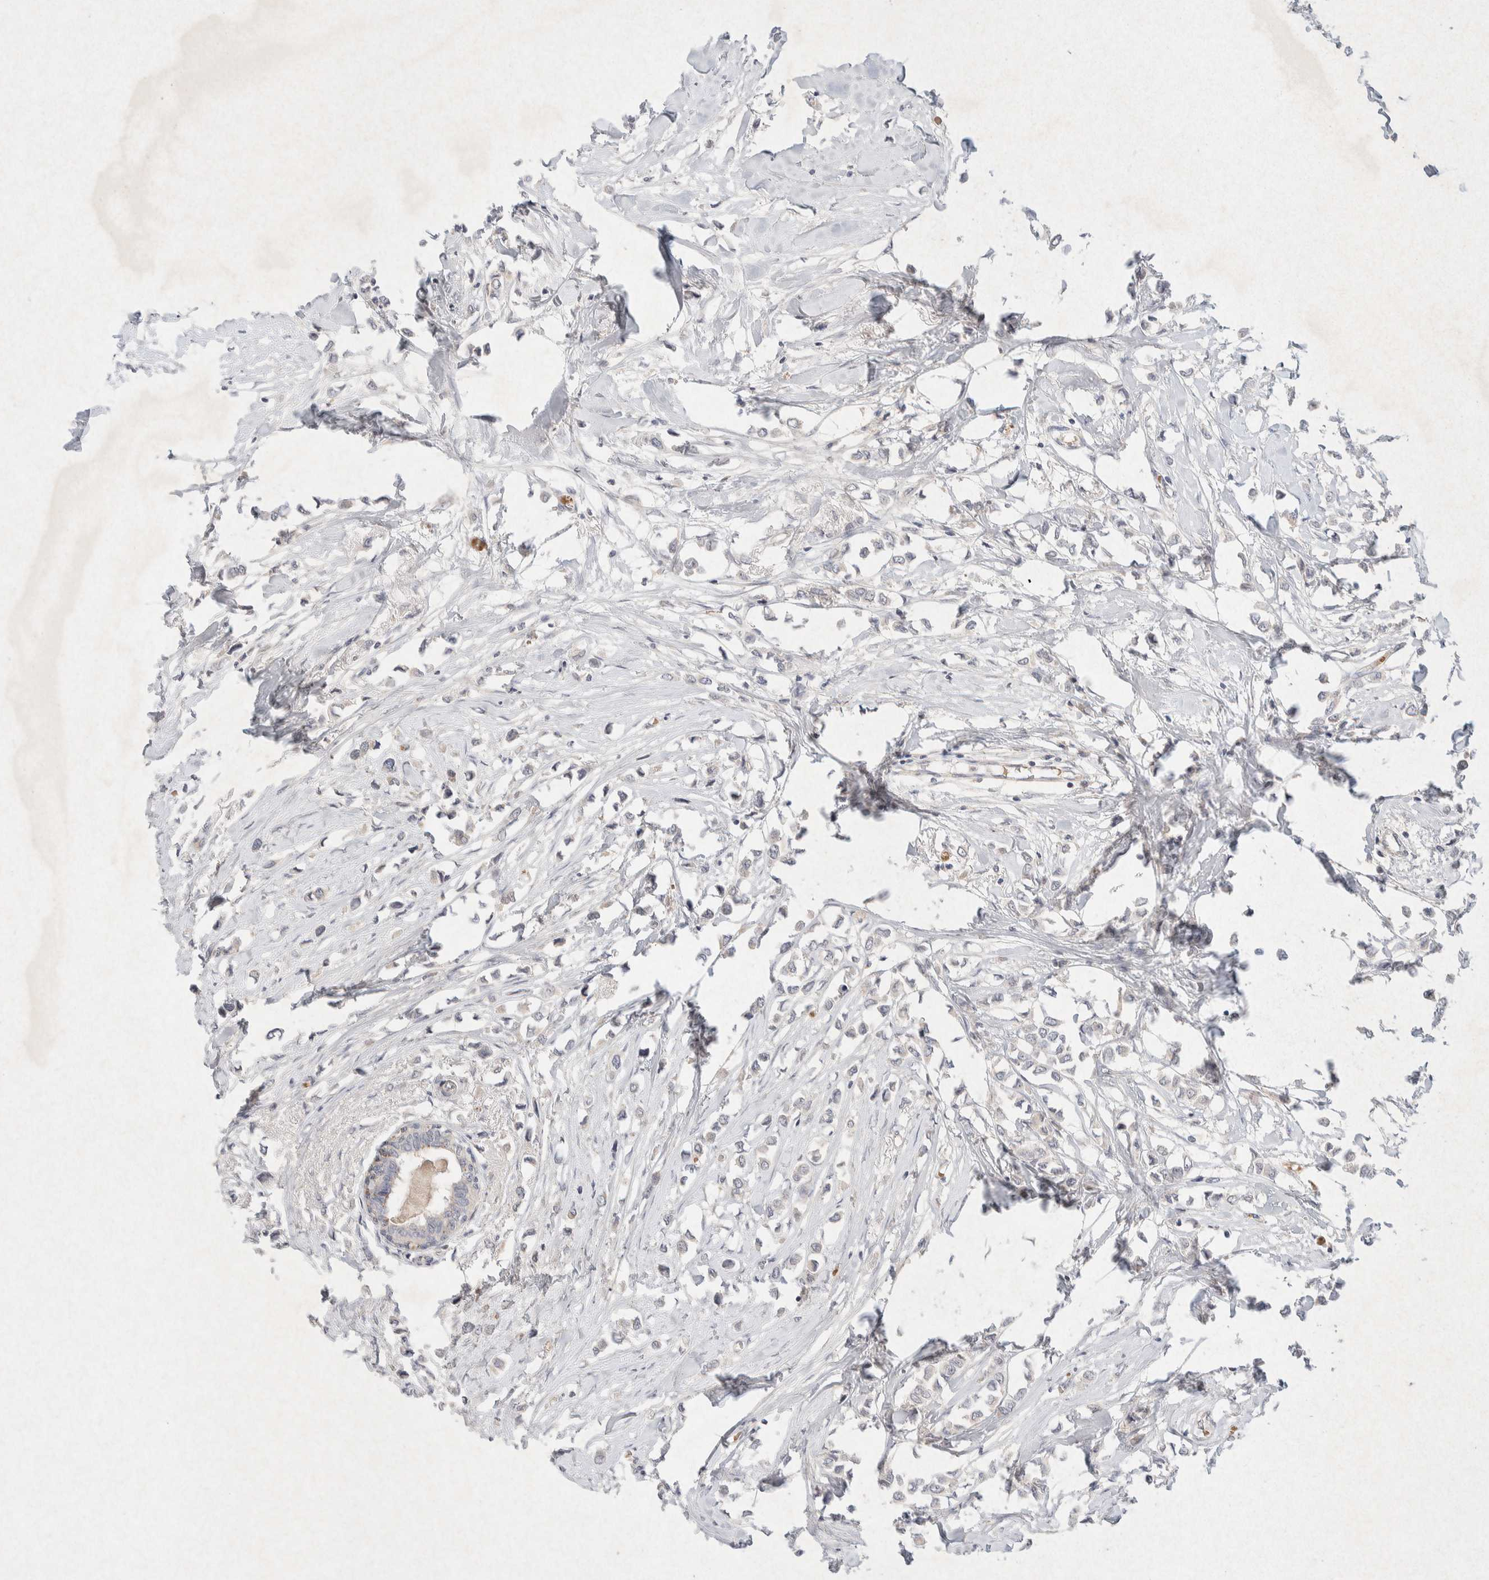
{"staining": {"intensity": "negative", "quantity": "none", "location": "none"}, "tissue": "breast cancer", "cell_type": "Tumor cells", "image_type": "cancer", "snomed": [{"axis": "morphology", "description": "Lobular carcinoma"}, {"axis": "topography", "description": "Breast"}], "caption": "IHC of human breast cancer shows no positivity in tumor cells. (DAB (3,3'-diaminobenzidine) IHC with hematoxylin counter stain).", "gene": "GNAI1", "patient": {"sex": "female", "age": 51}}